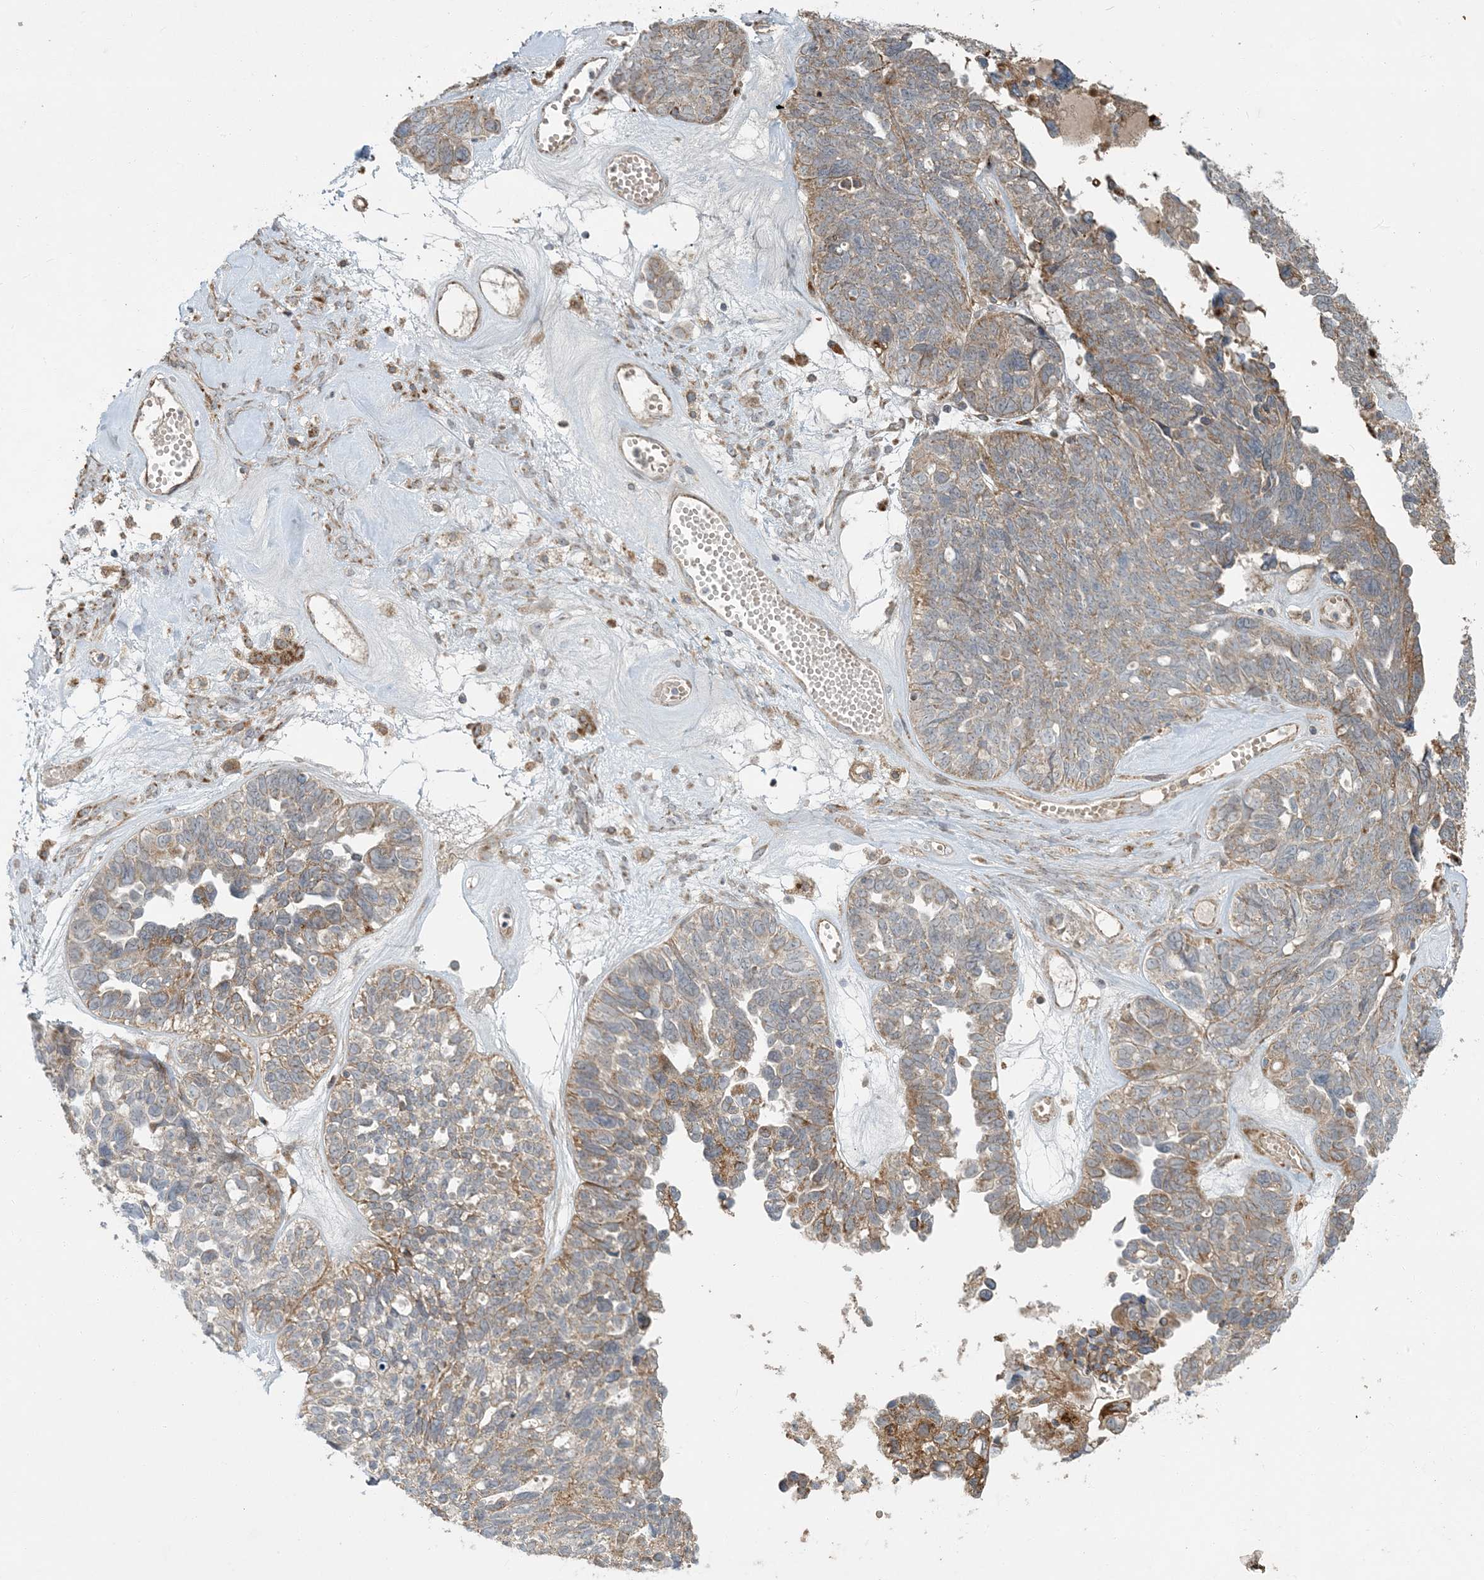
{"staining": {"intensity": "moderate", "quantity": "25%-75%", "location": "cytoplasmic/membranous"}, "tissue": "ovarian cancer", "cell_type": "Tumor cells", "image_type": "cancer", "snomed": [{"axis": "morphology", "description": "Cystadenocarcinoma, serous, NOS"}, {"axis": "topography", "description": "Ovary"}], "caption": "Ovarian cancer (serous cystadenocarcinoma) stained with a protein marker displays moderate staining in tumor cells.", "gene": "LTN1", "patient": {"sex": "female", "age": 79}}